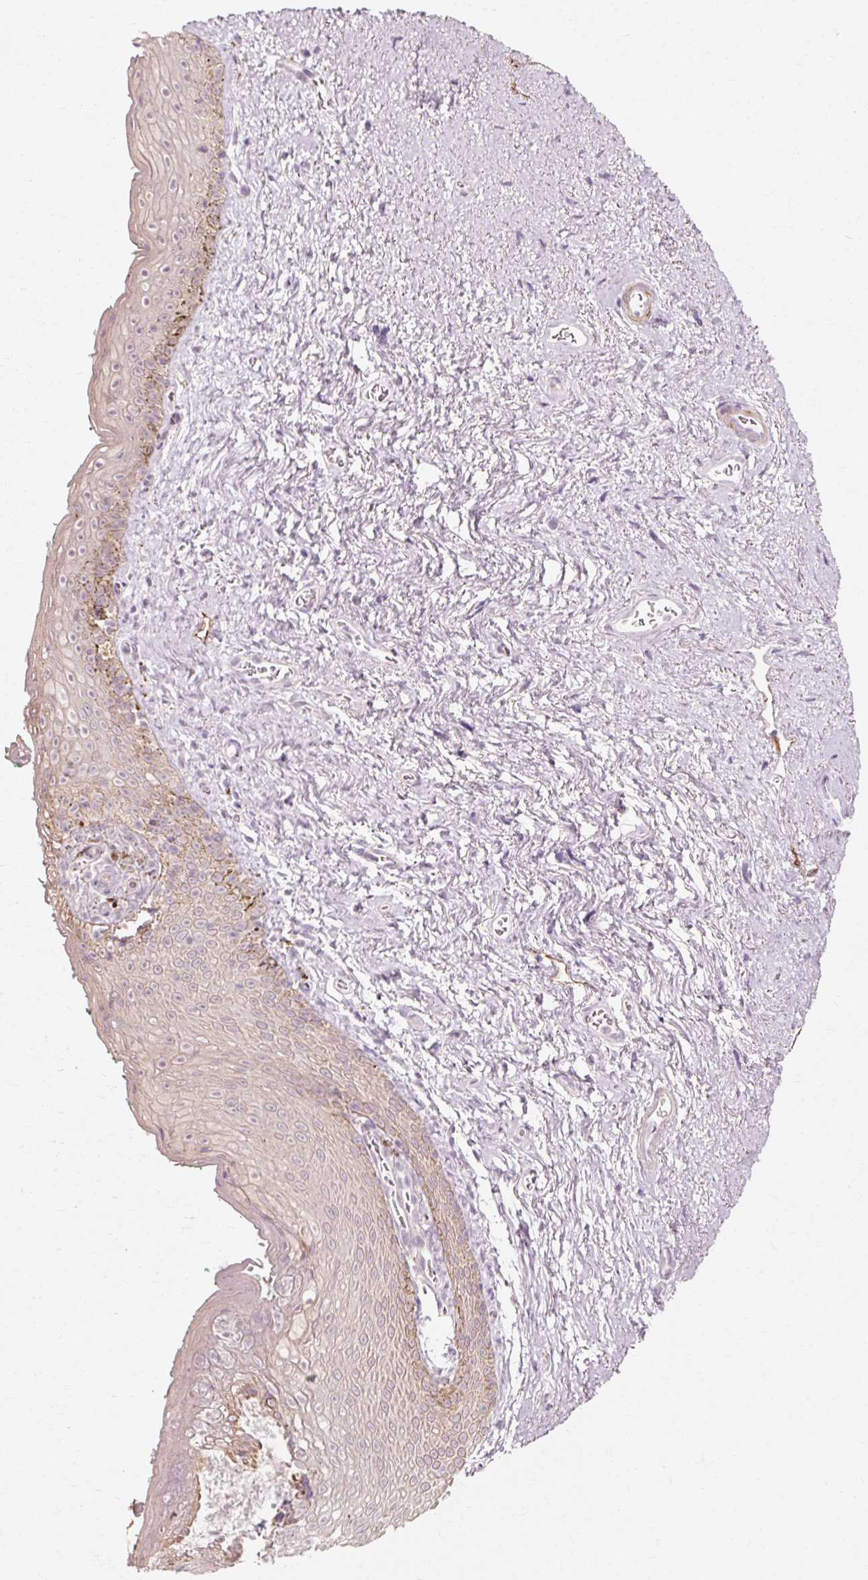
{"staining": {"intensity": "weak", "quantity": "<25%", "location": "cytoplasmic/membranous"}, "tissue": "vagina", "cell_type": "Squamous epithelial cells", "image_type": "normal", "snomed": [{"axis": "morphology", "description": "Normal tissue, NOS"}, {"axis": "topography", "description": "Vulva"}, {"axis": "topography", "description": "Vagina"}, {"axis": "topography", "description": "Peripheral nerve tissue"}], "caption": "This is an IHC histopathology image of benign human vagina. There is no positivity in squamous epithelial cells.", "gene": "TRIM73", "patient": {"sex": "female", "age": 66}}